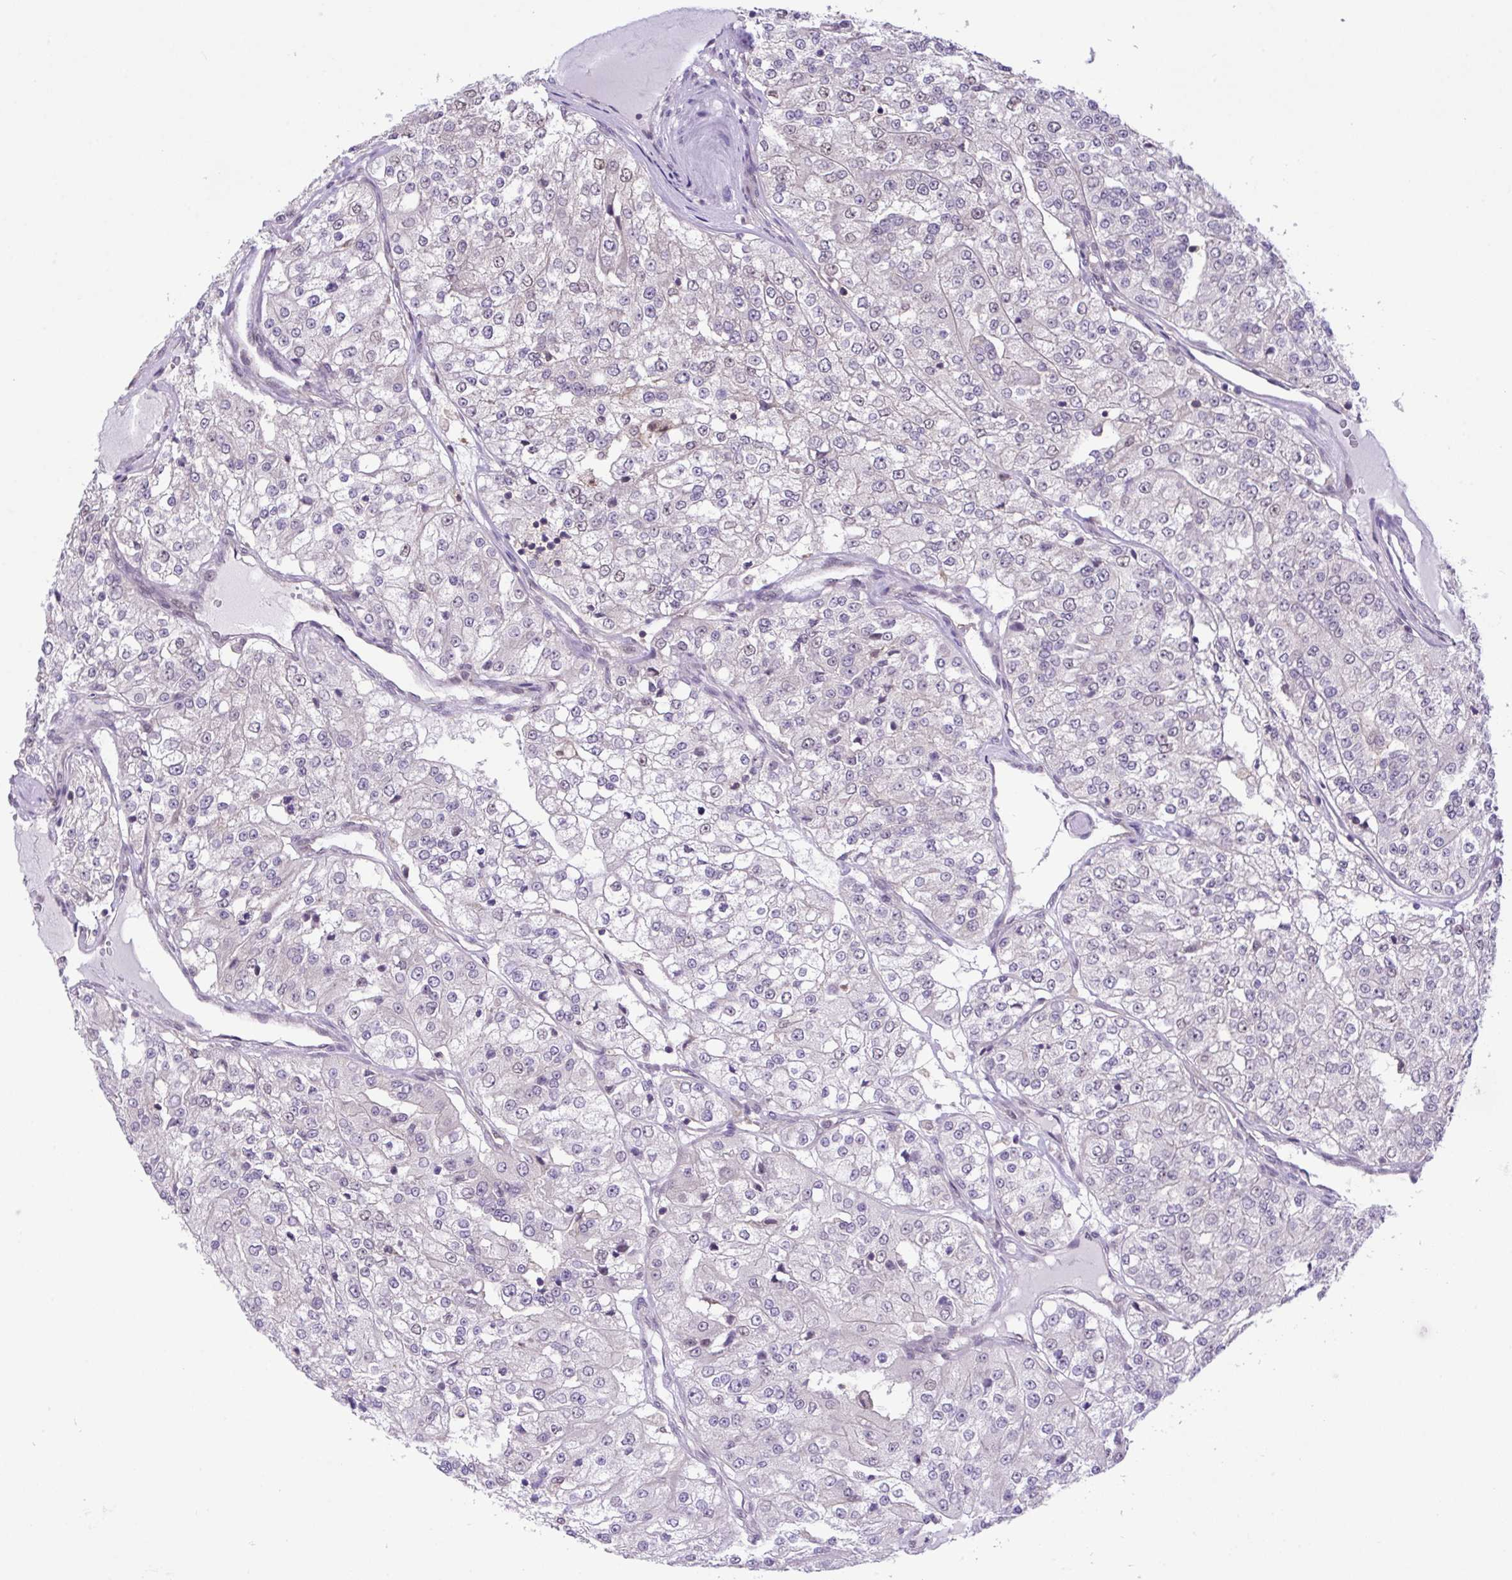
{"staining": {"intensity": "negative", "quantity": "none", "location": "none"}, "tissue": "renal cancer", "cell_type": "Tumor cells", "image_type": "cancer", "snomed": [{"axis": "morphology", "description": "Adenocarcinoma, NOS"}, {"axis": "topography", "description": "Kidney"}], "caption": "Immunohistochemical staining of renal adenocarcinoma exhibits no significant positivity in tumor cells. The staining was performed using DAB to visualize the protein expression in brown, while the nuclei were stained in blue with hematoxylin (Magnification: 20x).", "gene": "ZNF444", "patient": {"sex": "female", "age": 63}}